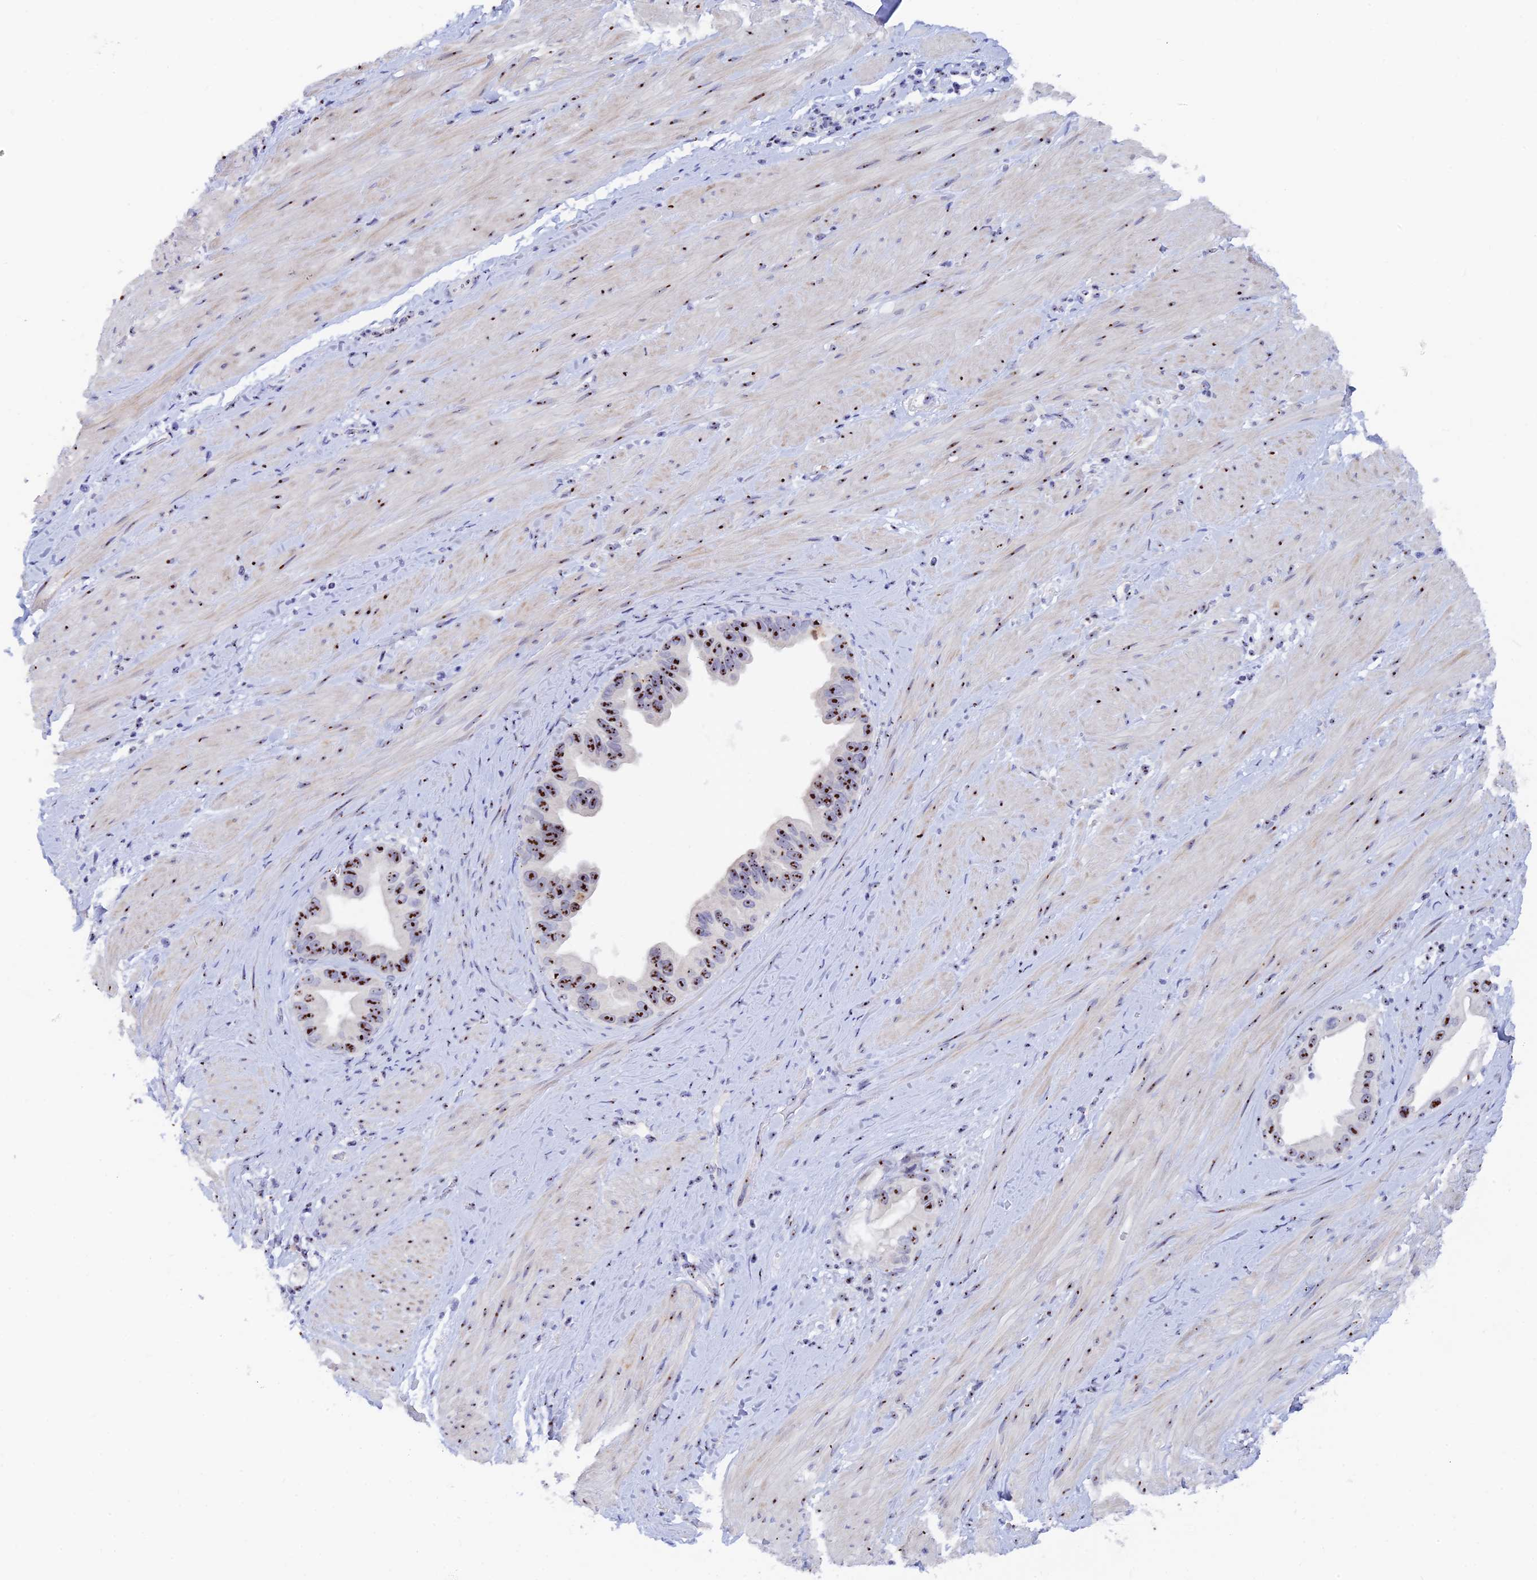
{"staining": {"intensity": "strong", "quantity": ">75%", "location": "nuclear"}, "tissue": "pancreatic cancer", "cell_type": "Tumor cells", "image_type": "cancer", "snomed": [{"axis": "morphology", "description": "Adenocarcinoma, NOS"}, {"axis": "topography", "description": "Pancreas"}], "caption": "Immunohistochemistry staining of pancreatic cancer, which exhibits high levels of strong nuclear positivity in approximately >75% of tumor cells indicating strong nuclear protein staining. The staining was performed using DAB (3,3'-diaminobenzidine) (brown) for protein detection and nuclei were counterstained in hematoxylin (blue).", "gene": "RSL1D1", "patient": {"sex": "female", "age": 56}}